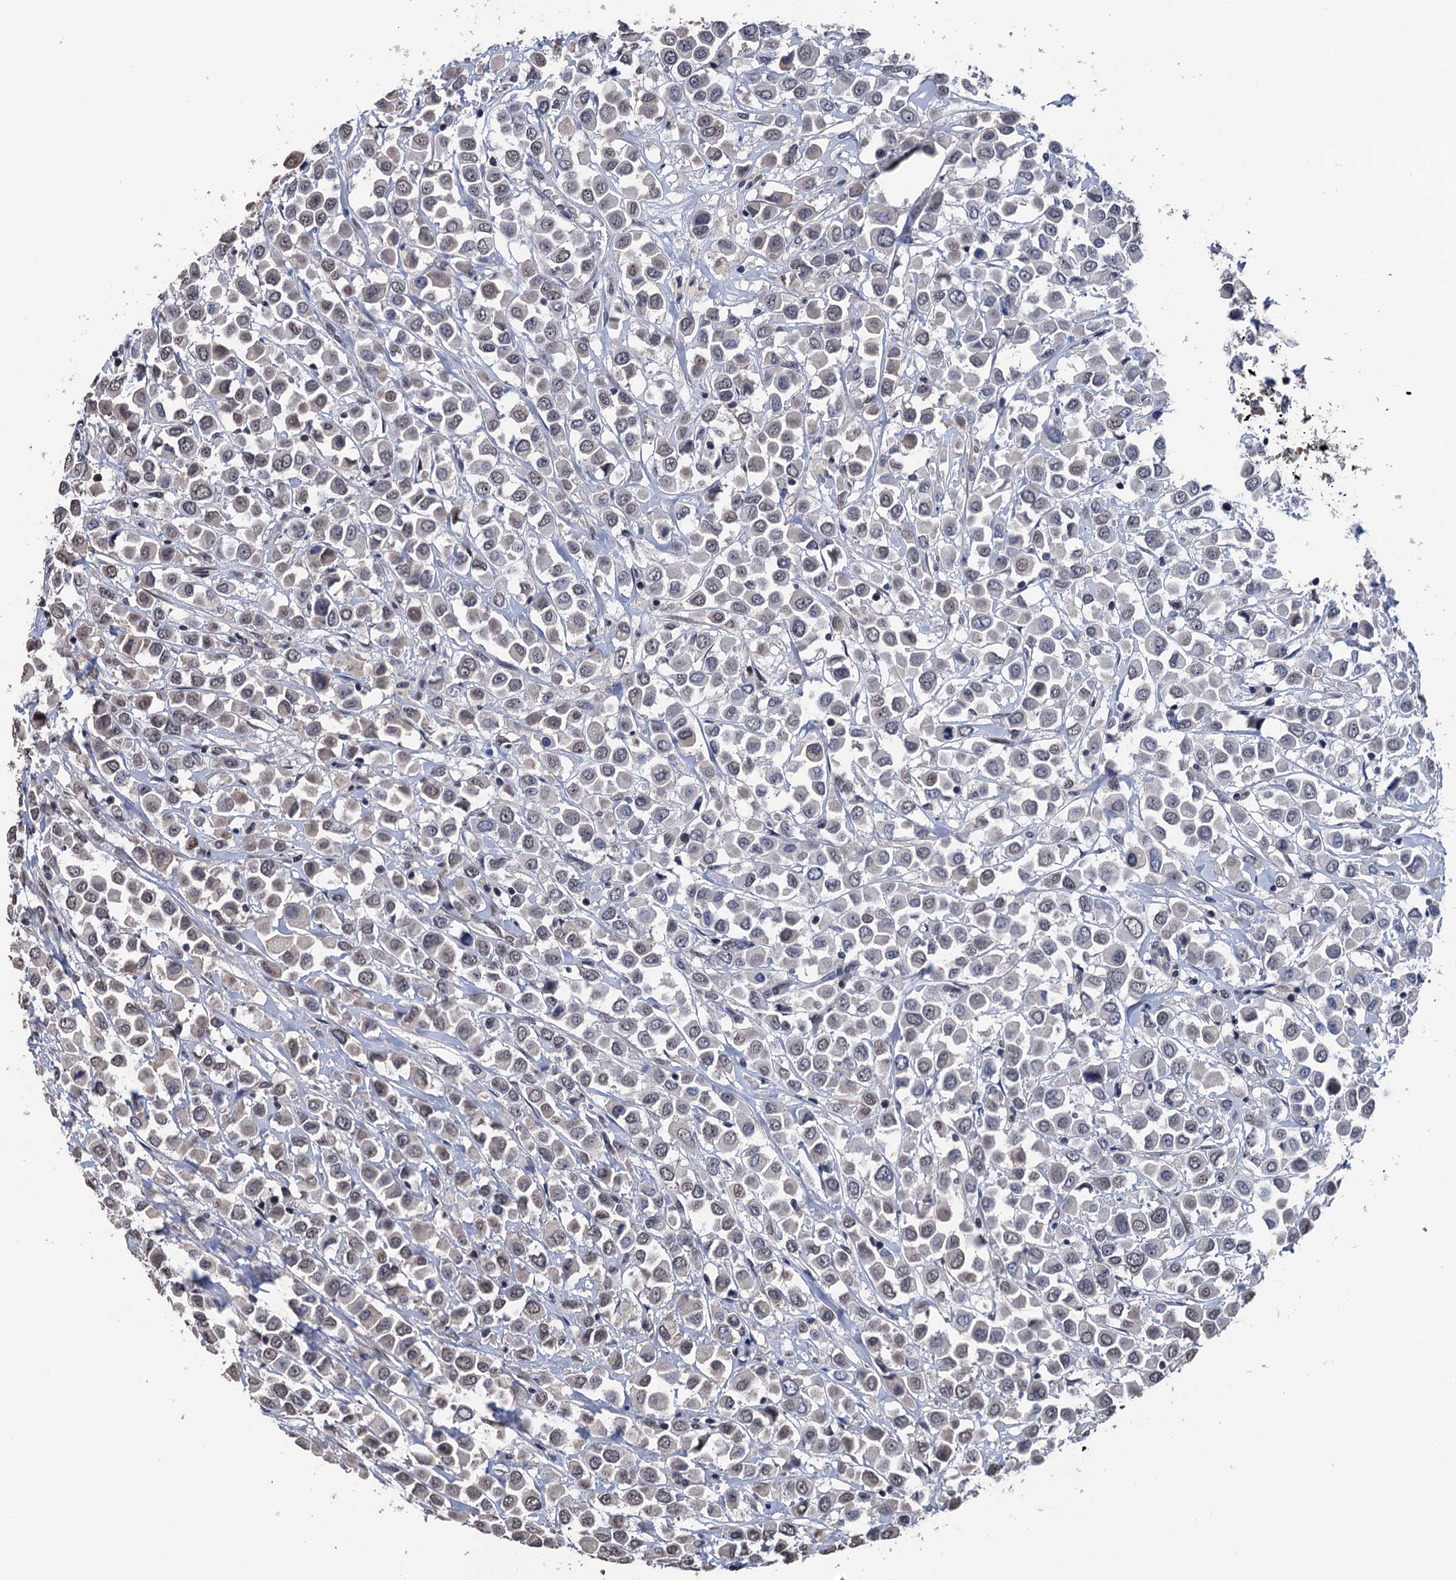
{"staining": {"intensity": "moderate", "quantity": "<25%", "location": "nuclear"}, "tissue": "breast cancer", "cell_type": "Tumor cells", "image_type": "cancer", "snomed": [{"axis": "morphology", "description": "Duct carcinoma"}, {"axis": "topography", "description": "Breast"}], "caption": "Immunohistochemistry (DAB) staining of human breast cancer (intraductal carcinoma) shows moderate nuclear protein staining in about <25% of tumor cells.", "gene": "ART5", "patient": {"sex": "female", "age": 61}}